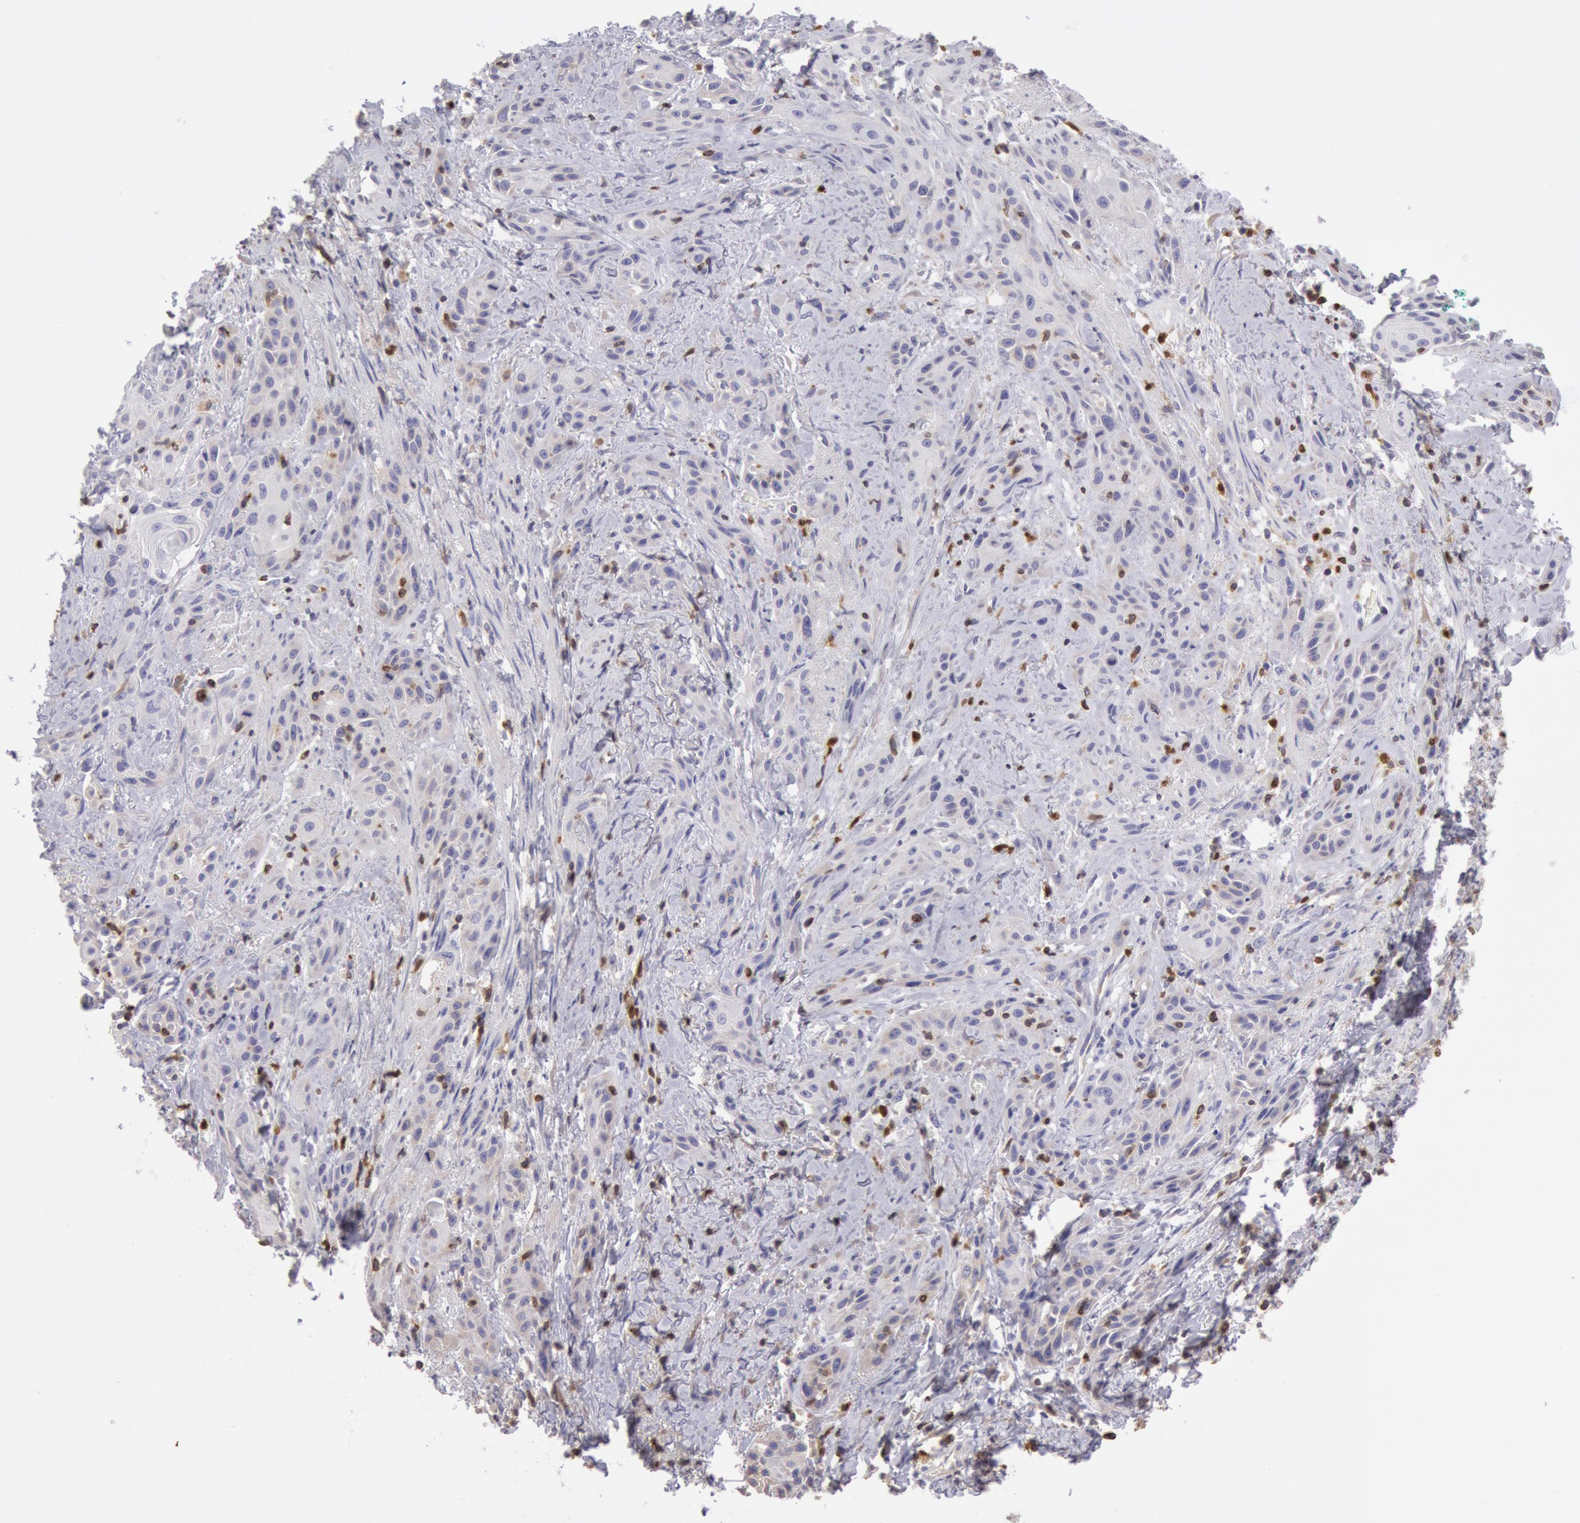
{"staining": {"intensity": "negative", "quantity": "none", "location": "none"}, "tissue": "skin cancer", "cell_type": "Tumor cells", "image_type": "cancer", "snomed": [{"axis": "morphology", "description": "Squamous cell carcinoma, NOS"}, {"axis": "topography", "description": "Skin"}, {"axis": "topography", "description": "Anal"}], "caption": "The histopathology image displays no staining of tumor cells in skin cancer.", "gene": "RAB27A", "patient": {"sex": "male", "age": 64}}